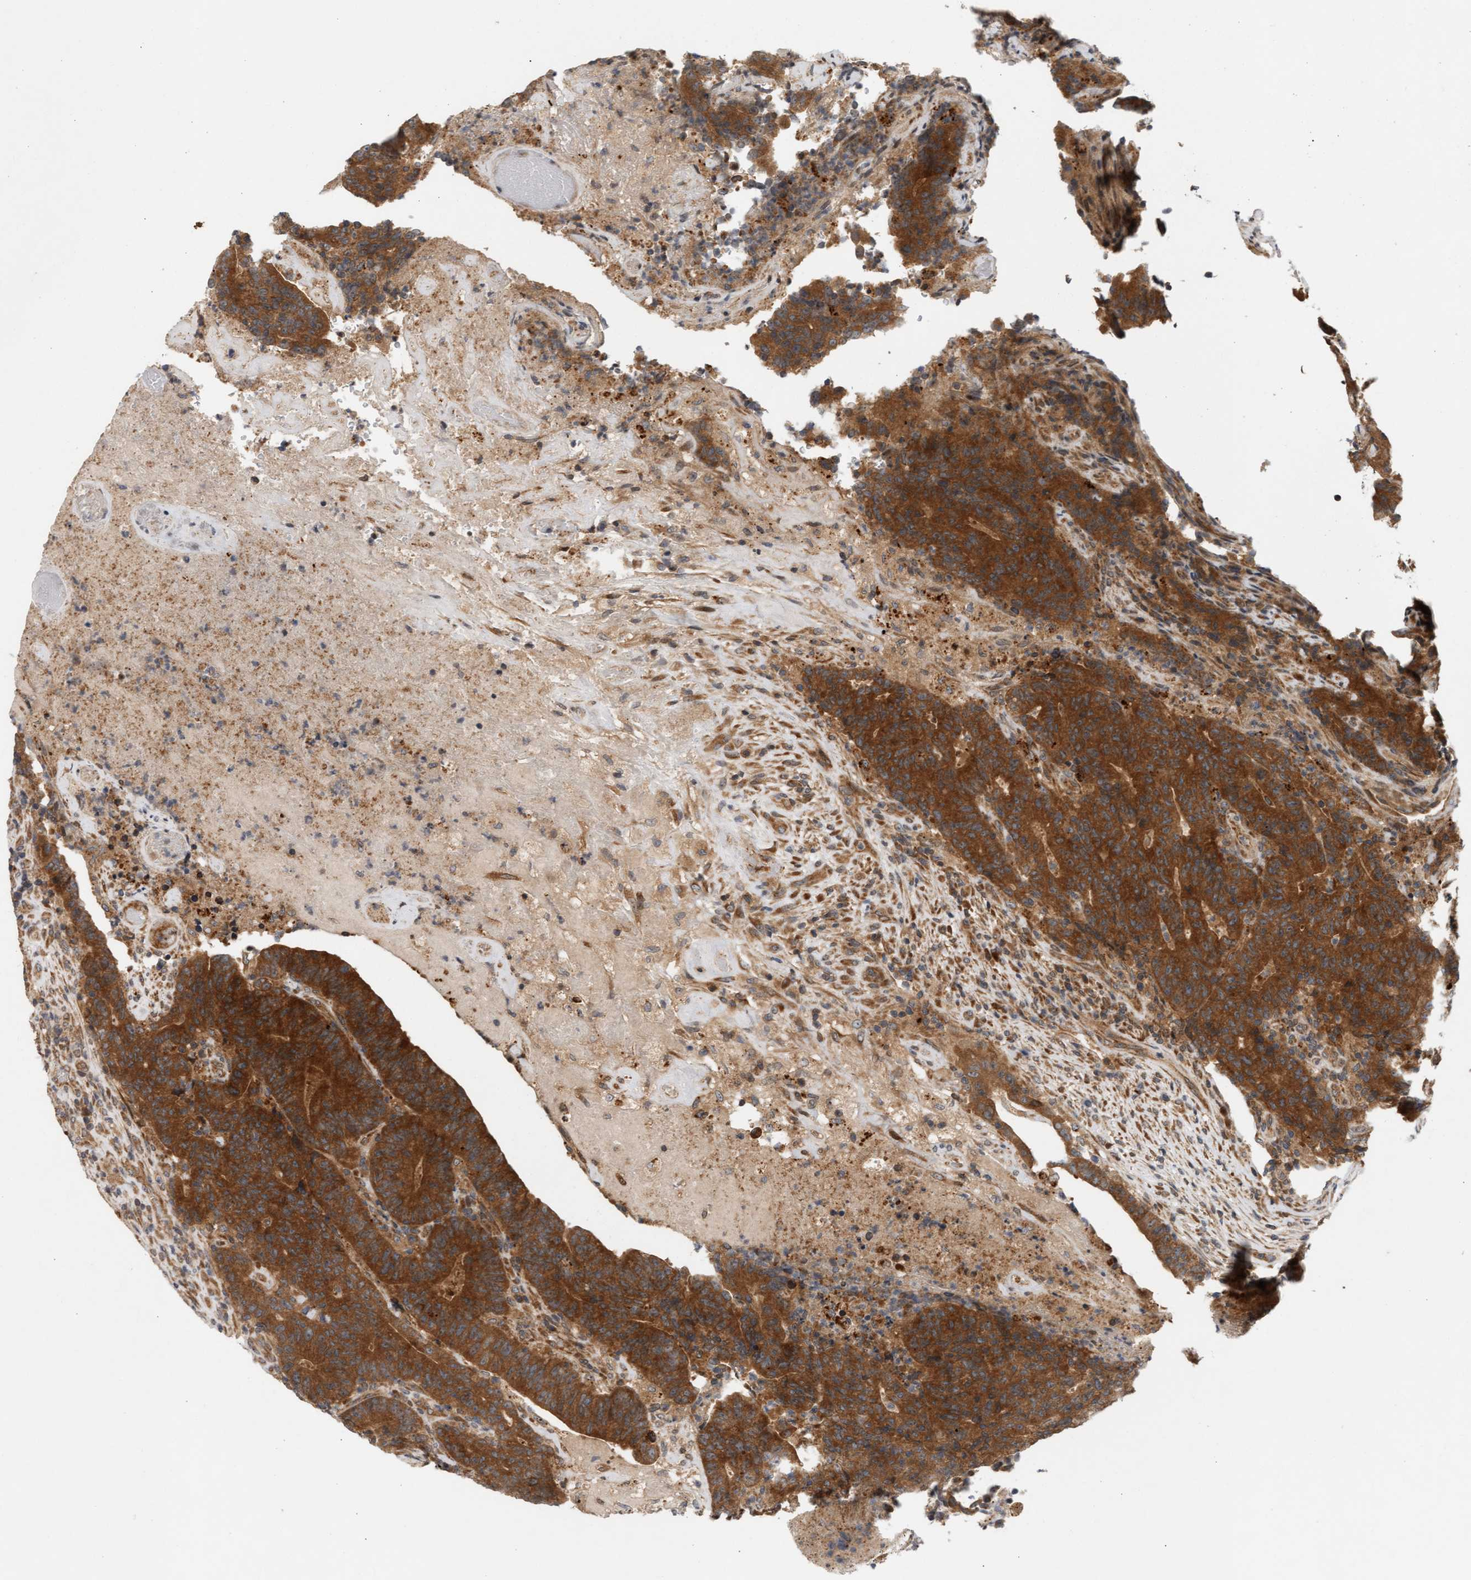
{"staining": {"intensity": "strong", "quantity": ">75%", "location": "cytoplasmic/membranous"}, "tissue": "colorectal cancer", "cell_type": "Tumor cells", "image_type": "cancer", "snomed": [{"axis": "morphology", "description": "Normal tissue, NOS"}, {"axis": "morphology", "description": "Adenocarcinoma, NOS"}, {"axis": "topography", "description": "Colon"}], "caption": "Immunohistochemical staining of human adenocarcinoma (colorectal) displays high levels of strong cytoplasmic/membranous protein expression in approximately >75% of tumor cells. Using DAB (3,3'-diaminobenzidine) (brown) and hematoxylin (blue) stains, captured at high magnification using brightfield microscopy.", "gene": "BAHCC1", "patient": {"sex": "female", "age": 75}}